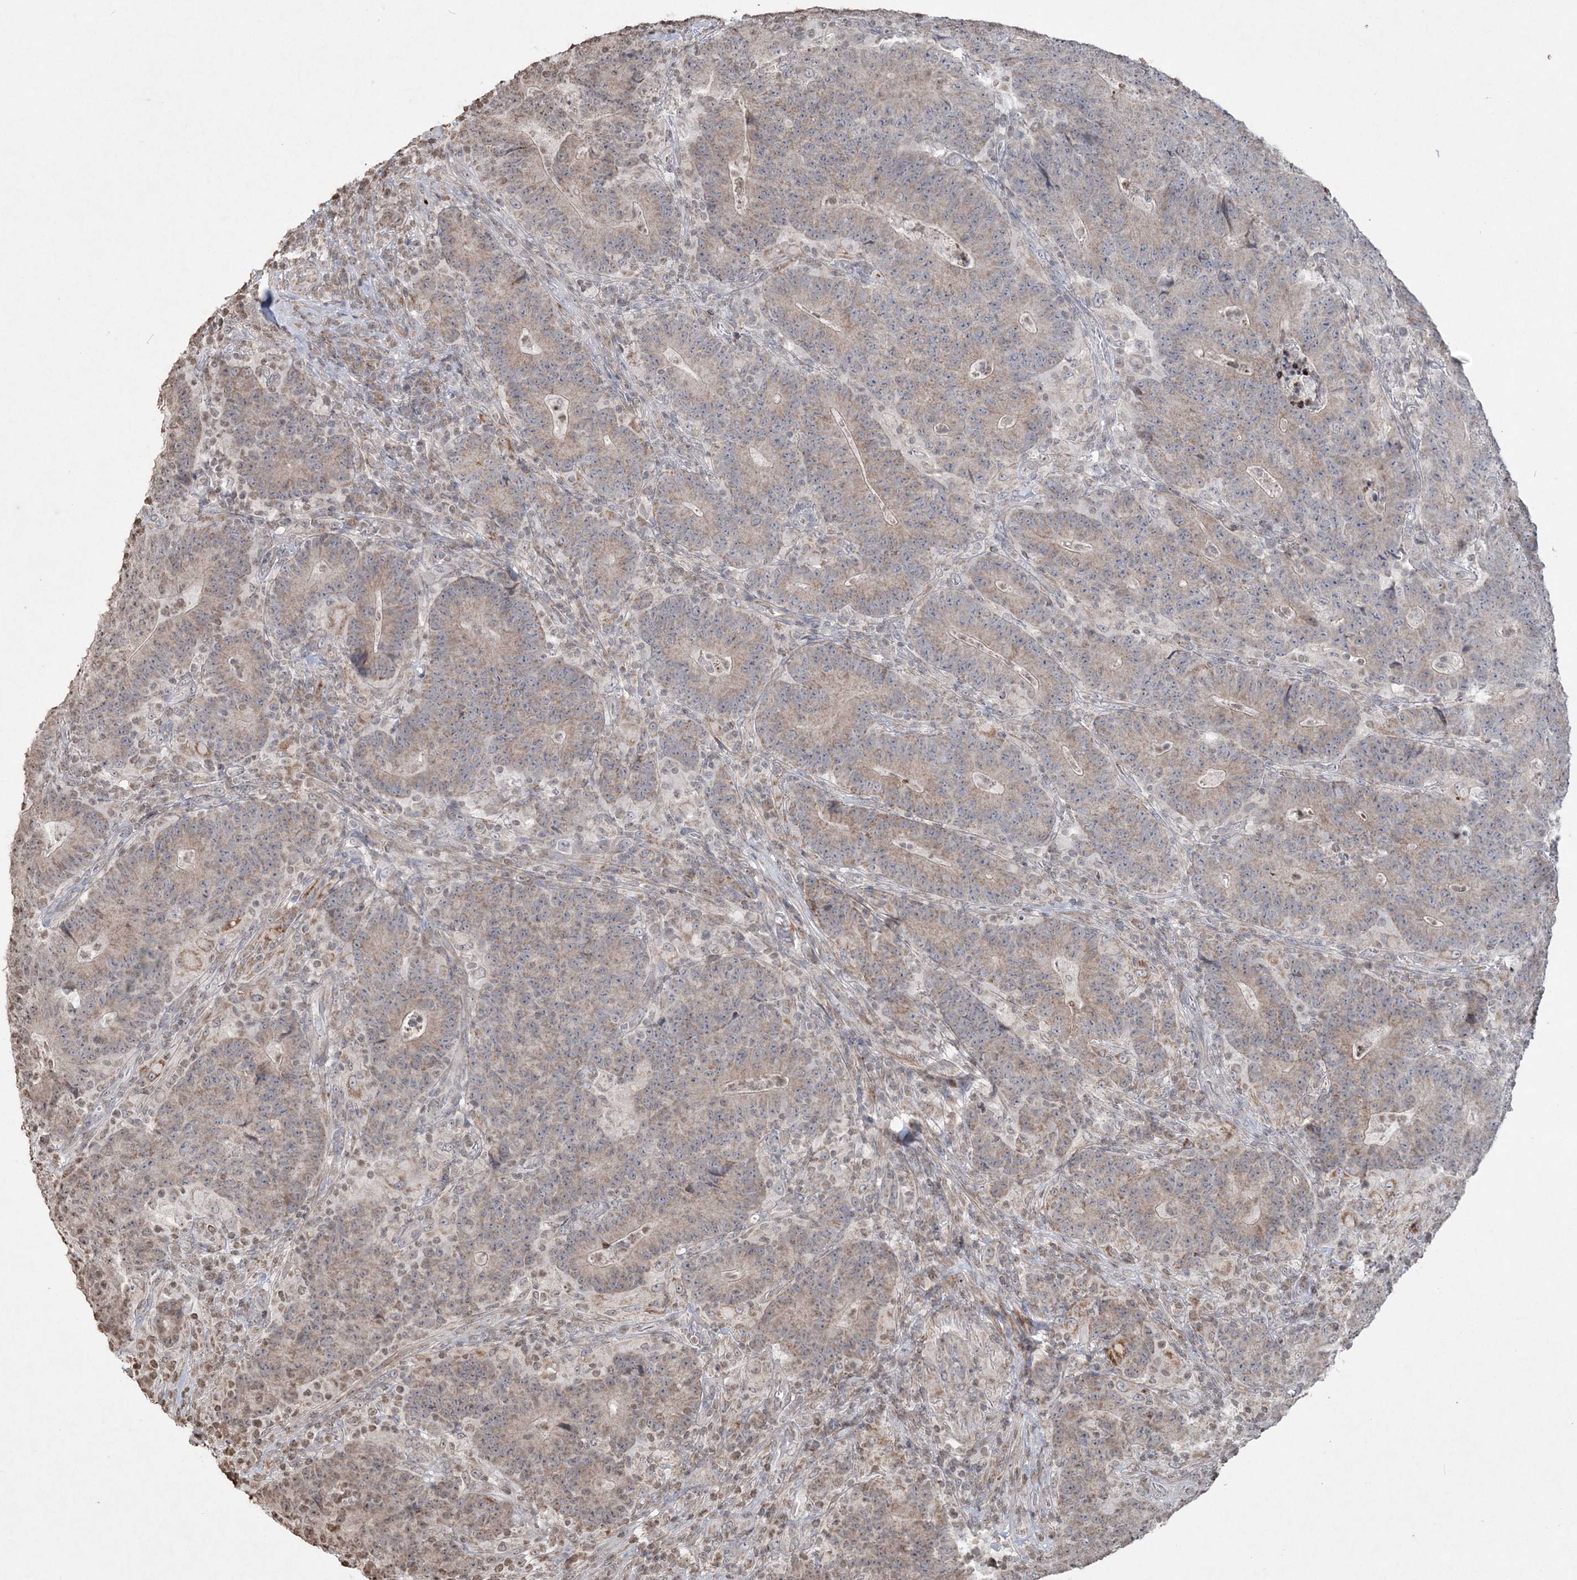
{"staining": {"intensity": "weak", "quantity": "25%-75%", "location": "cytoplasmic/membranous"}, "tissue": "colorectal cancer", "cell_type": "Tumor cells", "image_type": "cancer", "snomed": [{"axis": "morphology", "description": "Normal tissue, NOS"}, {"axis": "morphology", "description": "Adenocarcinoma, NOS"}, {"axis": "topography", "description": "Colon"}], "caption": "A brown stain labels weak cytoplasmic/membranous positivity of a protein in human colorectal adenocarcinoma tumor cells.", "gene": "TTC7A", "patient": {"sex": "female", "age": 75}}